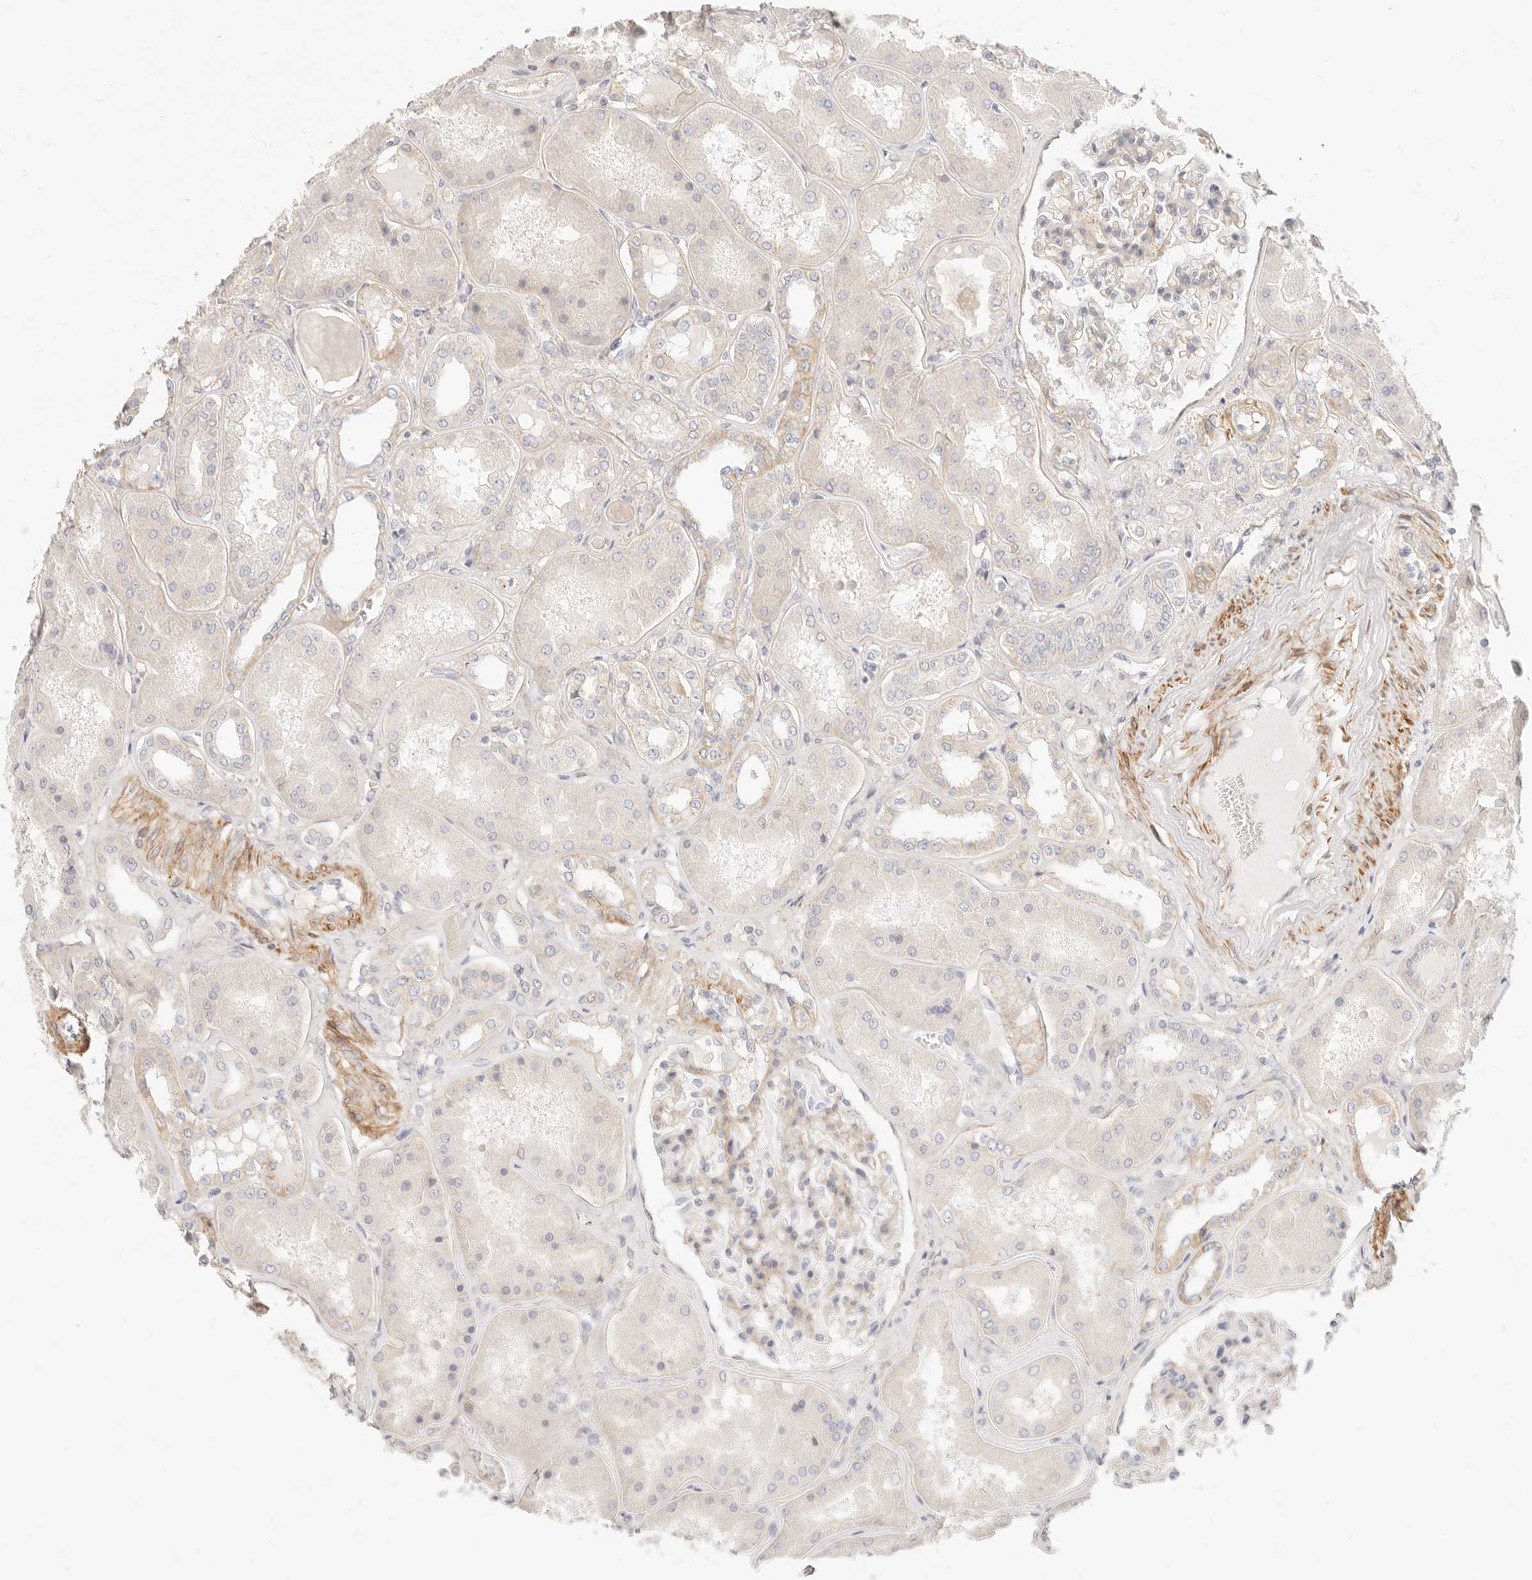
{"staining": {"intensity": "weak", "quantity": "25%-75%", "location": "cytoplasmic/membranous"}, "tissue": "kidney", "cell_type": "Cells in glomeruli", "image_type": "normal", "snomed": [{"axis": "morphology", "description": "Normal tissue, NOS"}, {"axis": "topography", "description": "Kidney"}], "caption": "Protein staining exhibits weak cytoplasmic/membranous staining in approximately 25%-75% of cells in glomeruli in normal kidney.", "gene": "UBXN10", "patient": {"sex": "female", "age": 56}}